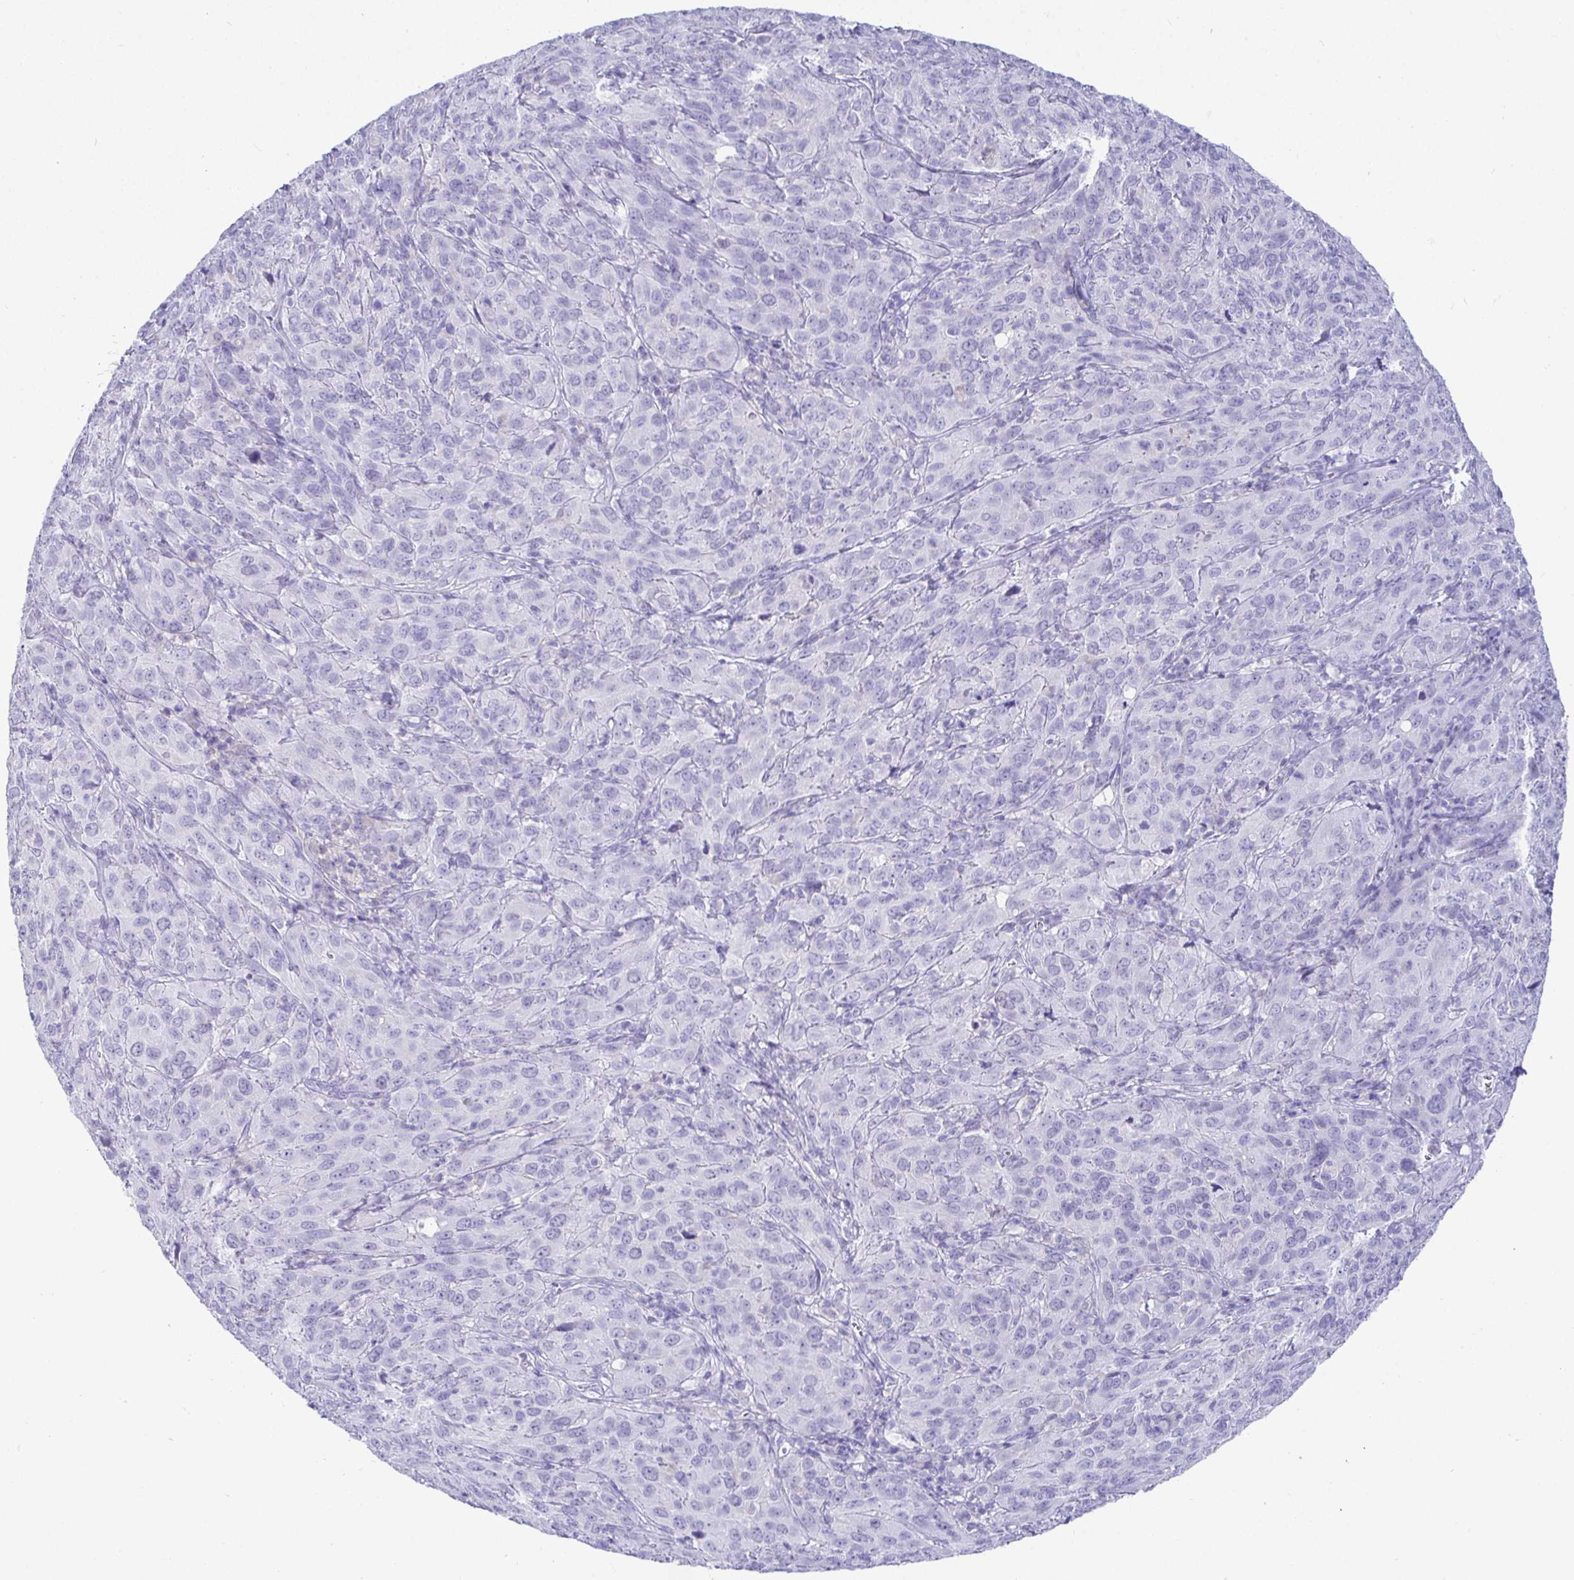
{"staining": {"intensity": "negative", "quantity": "none", "location": "none"}, "tissue": "cervical cancer", "cell_type": "Tumor cells", "image_type": "cancer", "snomed": [{"axis": "morphology", "description": "Normal tissue, NOS"}, {"axis": "morphology", "description": "Squamous cell carcinoma, NOS"}, {"axis": "topography", "description": "Cervix"}], "caption": "Tumor cells are negative for brown protein staining in cervical squamous cell carcinoma. (DAB immunohistochemistry (IHC) visualized using brightfield microscopy, high magnification).", "gene": "TMEM241", "patient": {"sex": "female", "age": 51}}